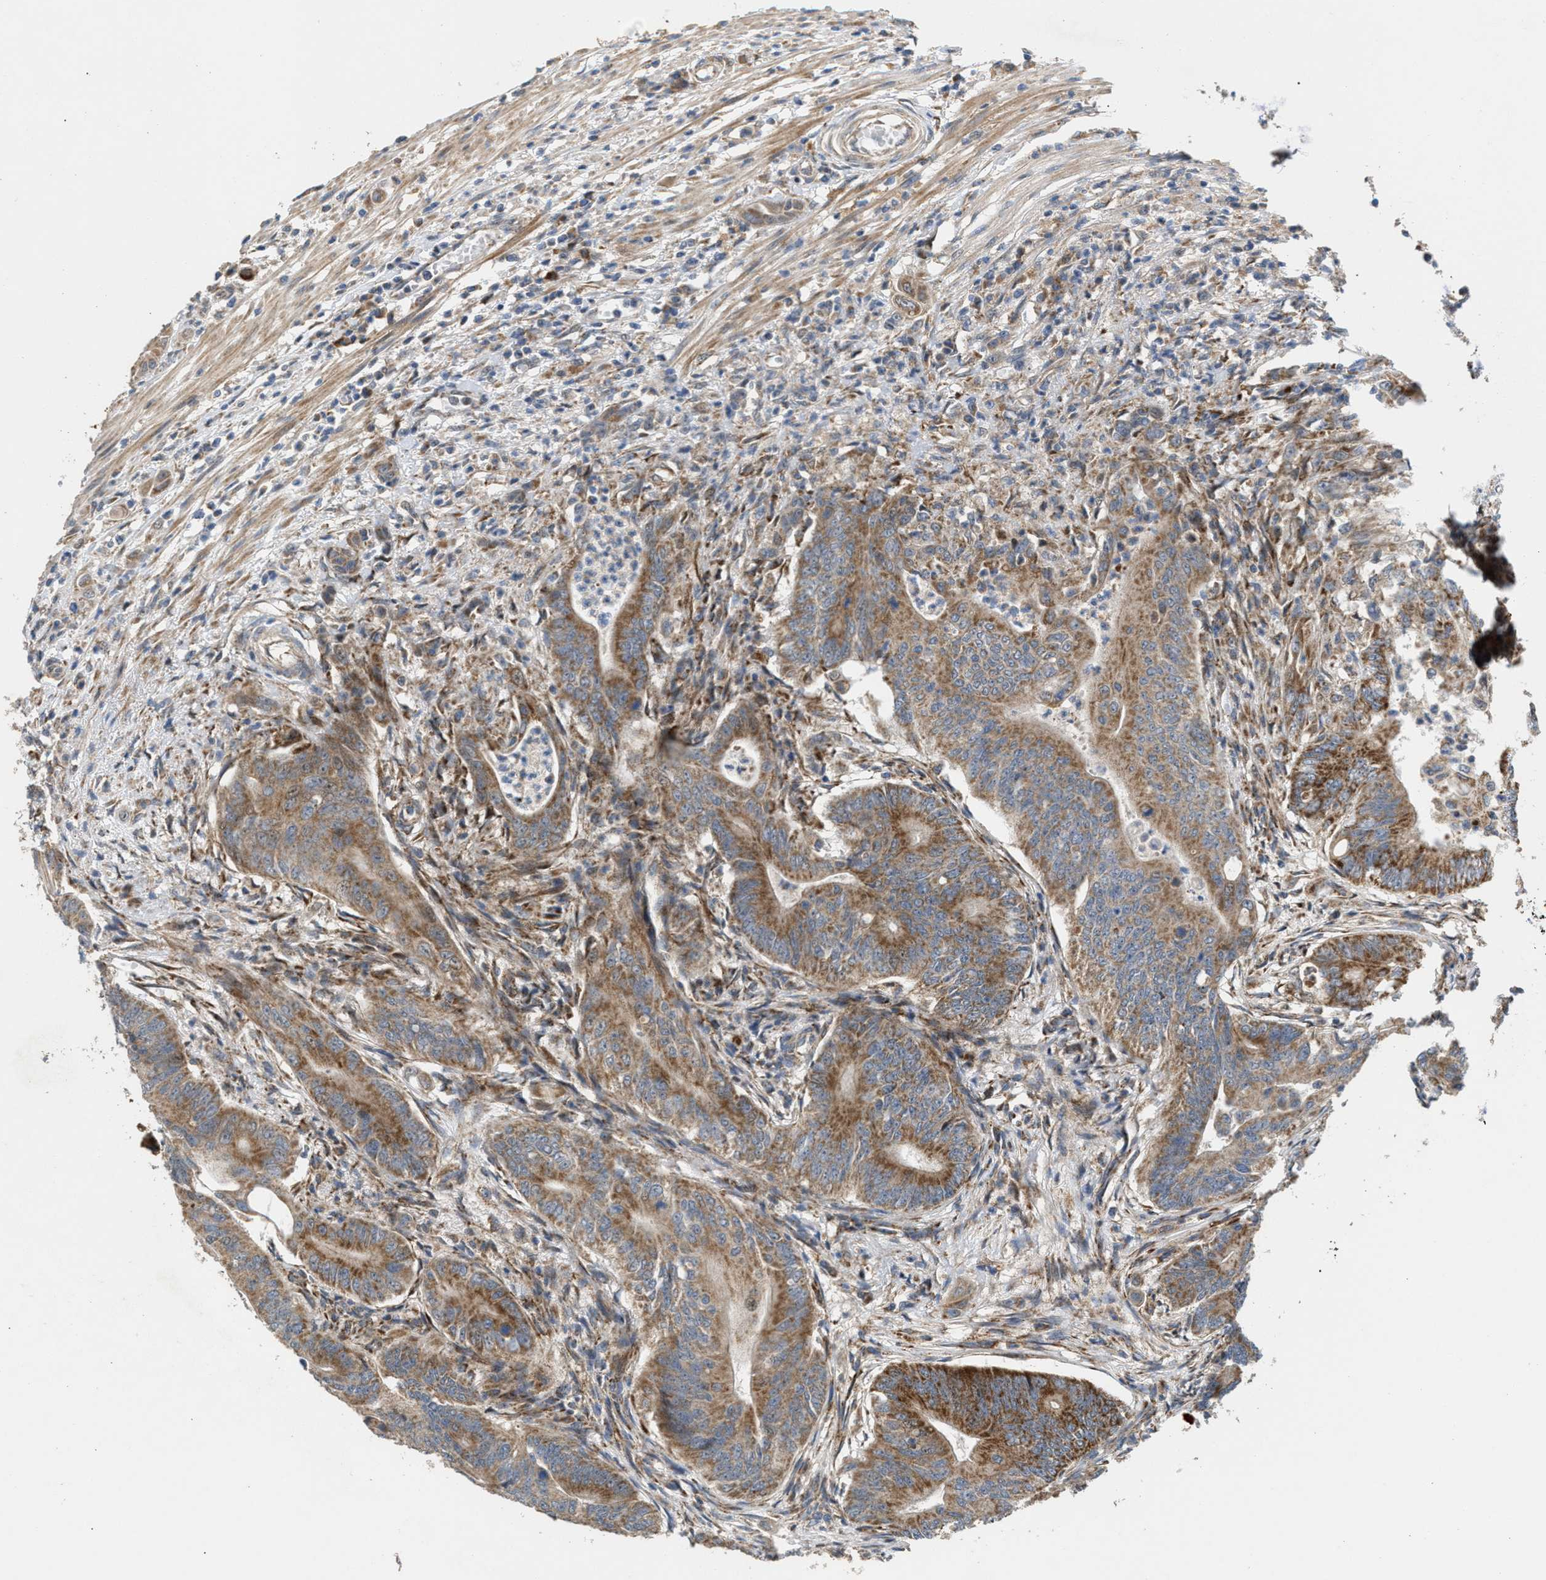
{"staining": {"intensity": "moderate", "quantity": ">75%", "location": "cytoplasmic/membranous"}, "tissue": "colorectal cancer", "cell_type": "Tumor cells", "image_type": "cancer", "snomed": [{"axis": "morphology", "description": "Adenoma, NOS"}, {"axis": "morphology", "description": "Adenocarcinoma, NOS"}, {"axis": "topography", "description": "Colon"}], "caption": "Protein staining of colorectal cancer tissue shows moderate cytoplasmic/membranous staining in about >75% of tumor cells.", "gene": "TACO1", "patient": {"sex": "male", "age": 79}}